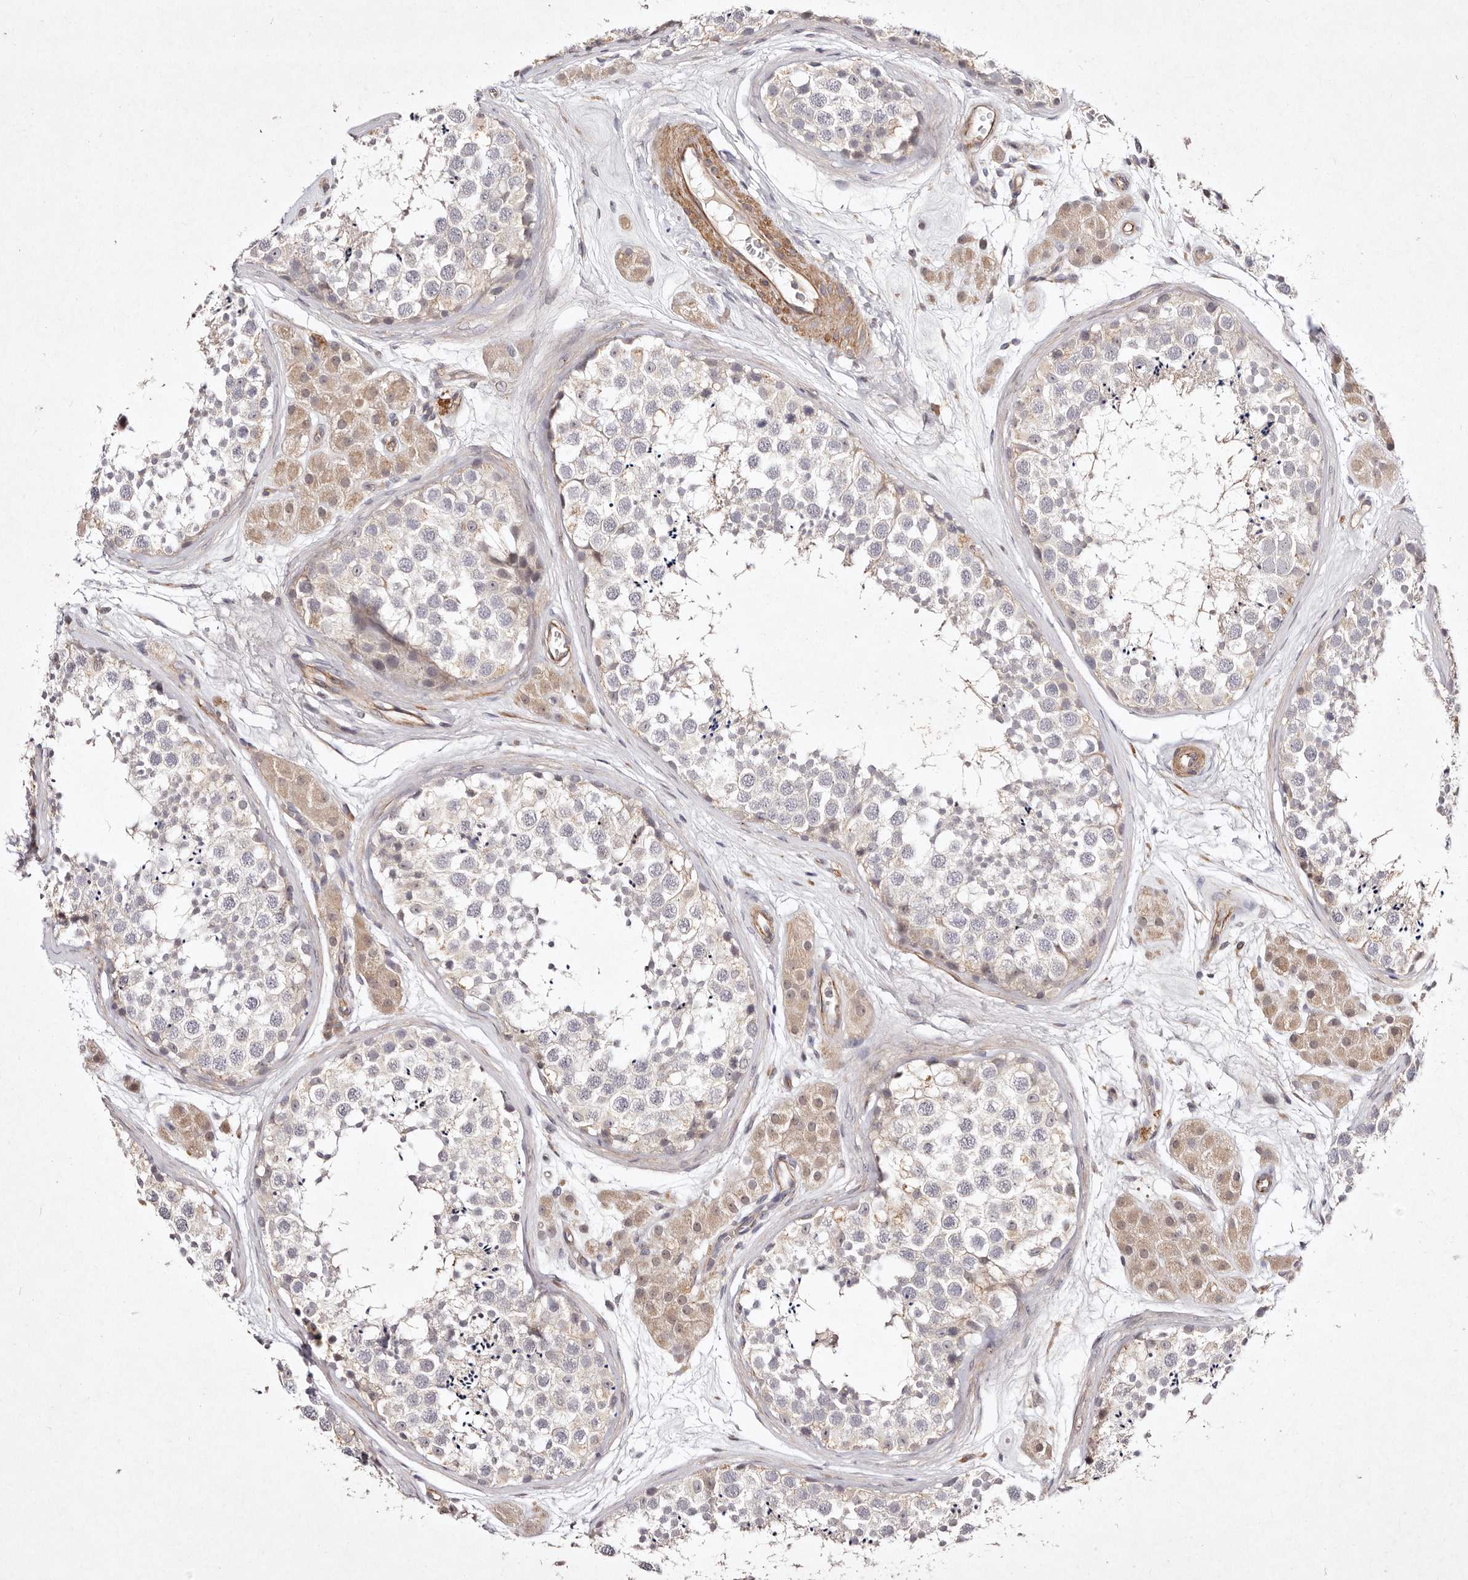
{"staining": {"intensity": "negative", "quantity": "none", "location": "none"}, "tissue": "testis", "cell_type": "Cells in seminiferous ducts", "image_type": "normal", "snomed": [{"axis": "morphology", "description": "Normal tissue, NOS"}, {"axis": "topography", "description": "Testis"}], "caption": "Testis was stained to show a protein in brown. There is no significant positivity in cells in seminiferous ducts. Nuclei are stained in blue.", "gene": "MTMR11", "patient": {"sex": "male", "age": 56}}